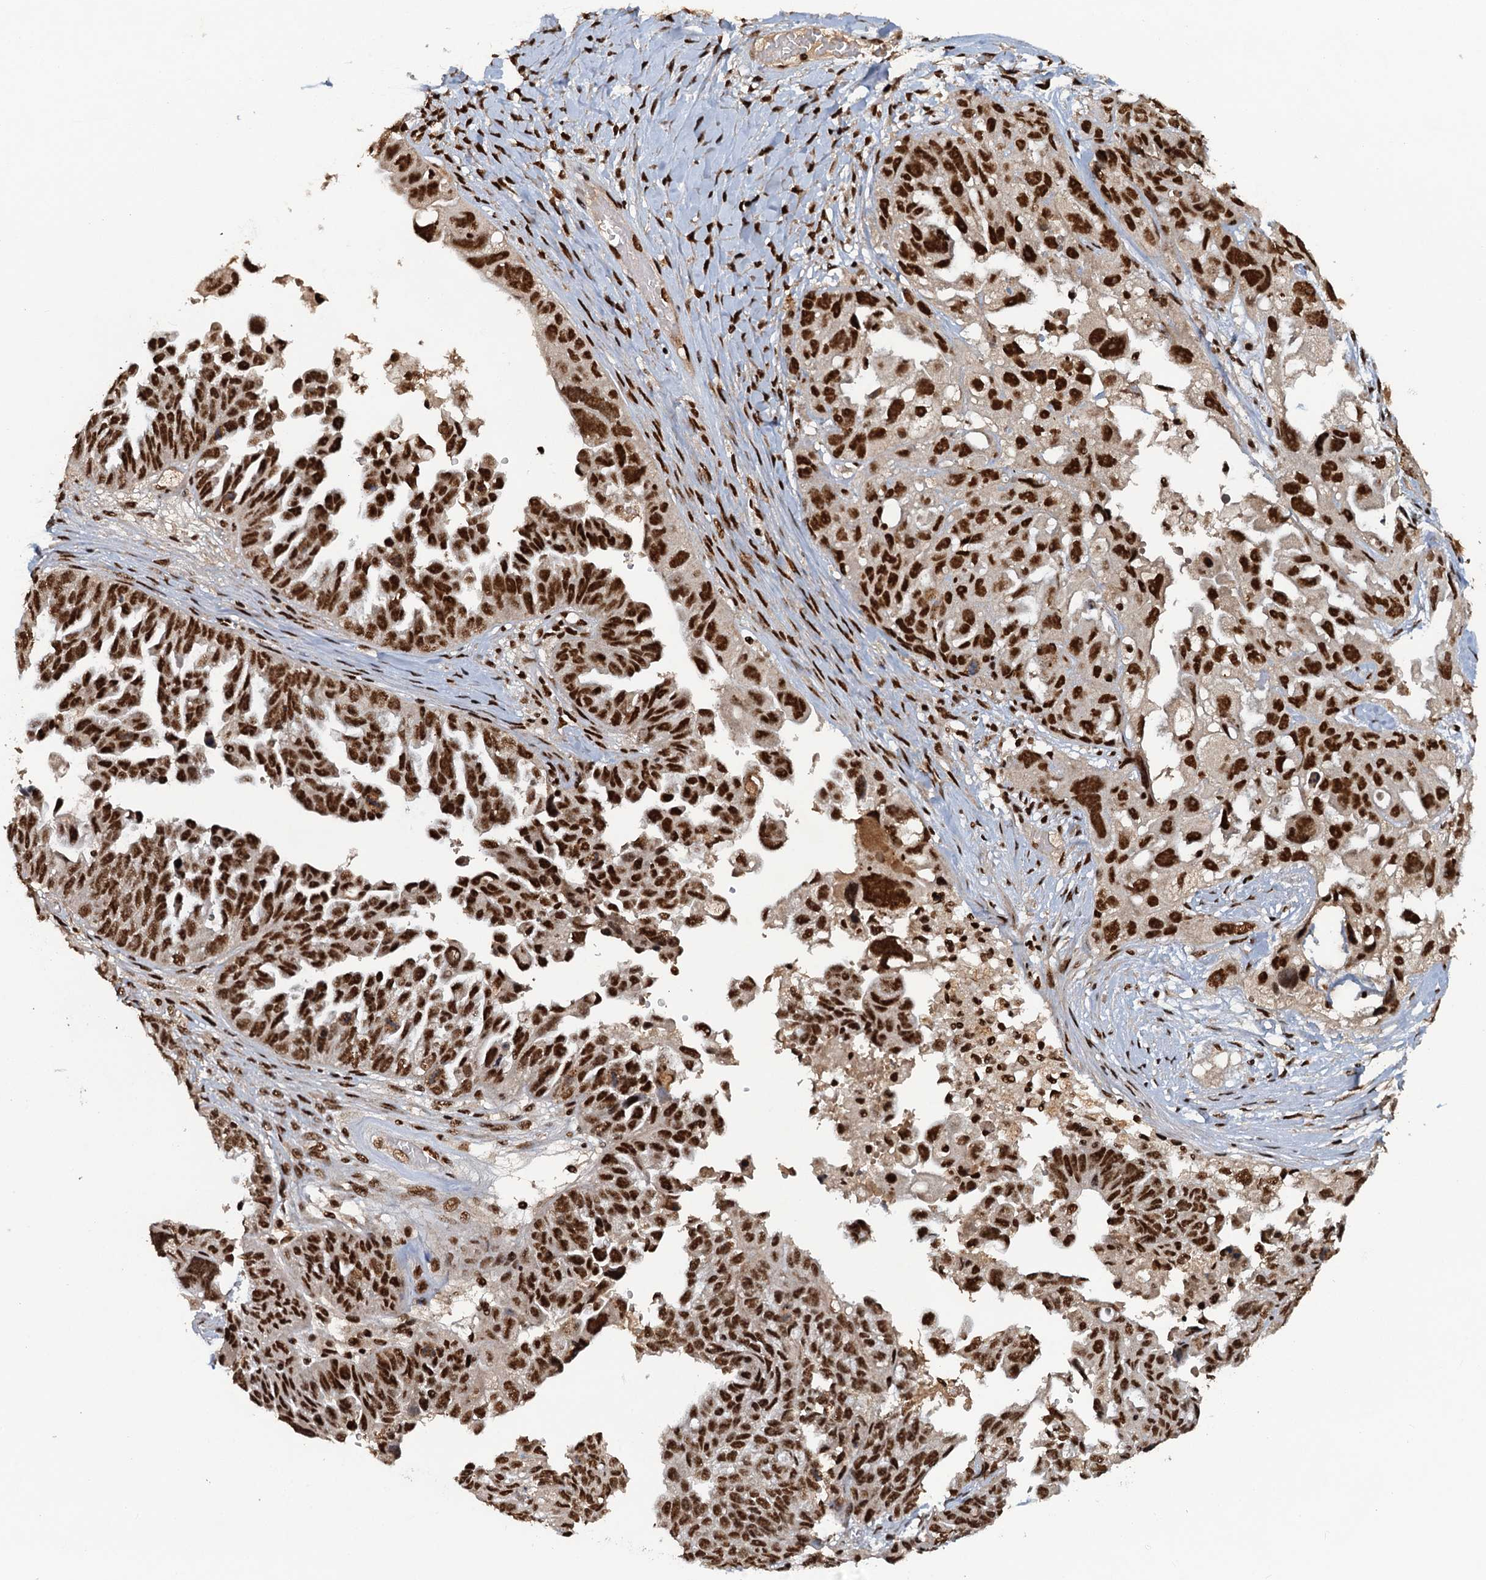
{"staining": {"intensity": "moderate", "quantity": ">75%", "location": "nuclear"}, "tissue": "ovarian cancer", "cell_type": "Tumor cells", "image_type": "cancer", "snomed": [{"axis": "morphology", "description": "Cystadenocarcinoma, serous, NOS"}, {"axis": "topography", "description": "Ovary"}], "caption": "A brown stain labels moderate nuclear staining of a protein in serous cystadenocarcinoma (ovarian) tumor cells.", "gene": "ZC3H18", "patient": {"sex": "female", "age": 79}}